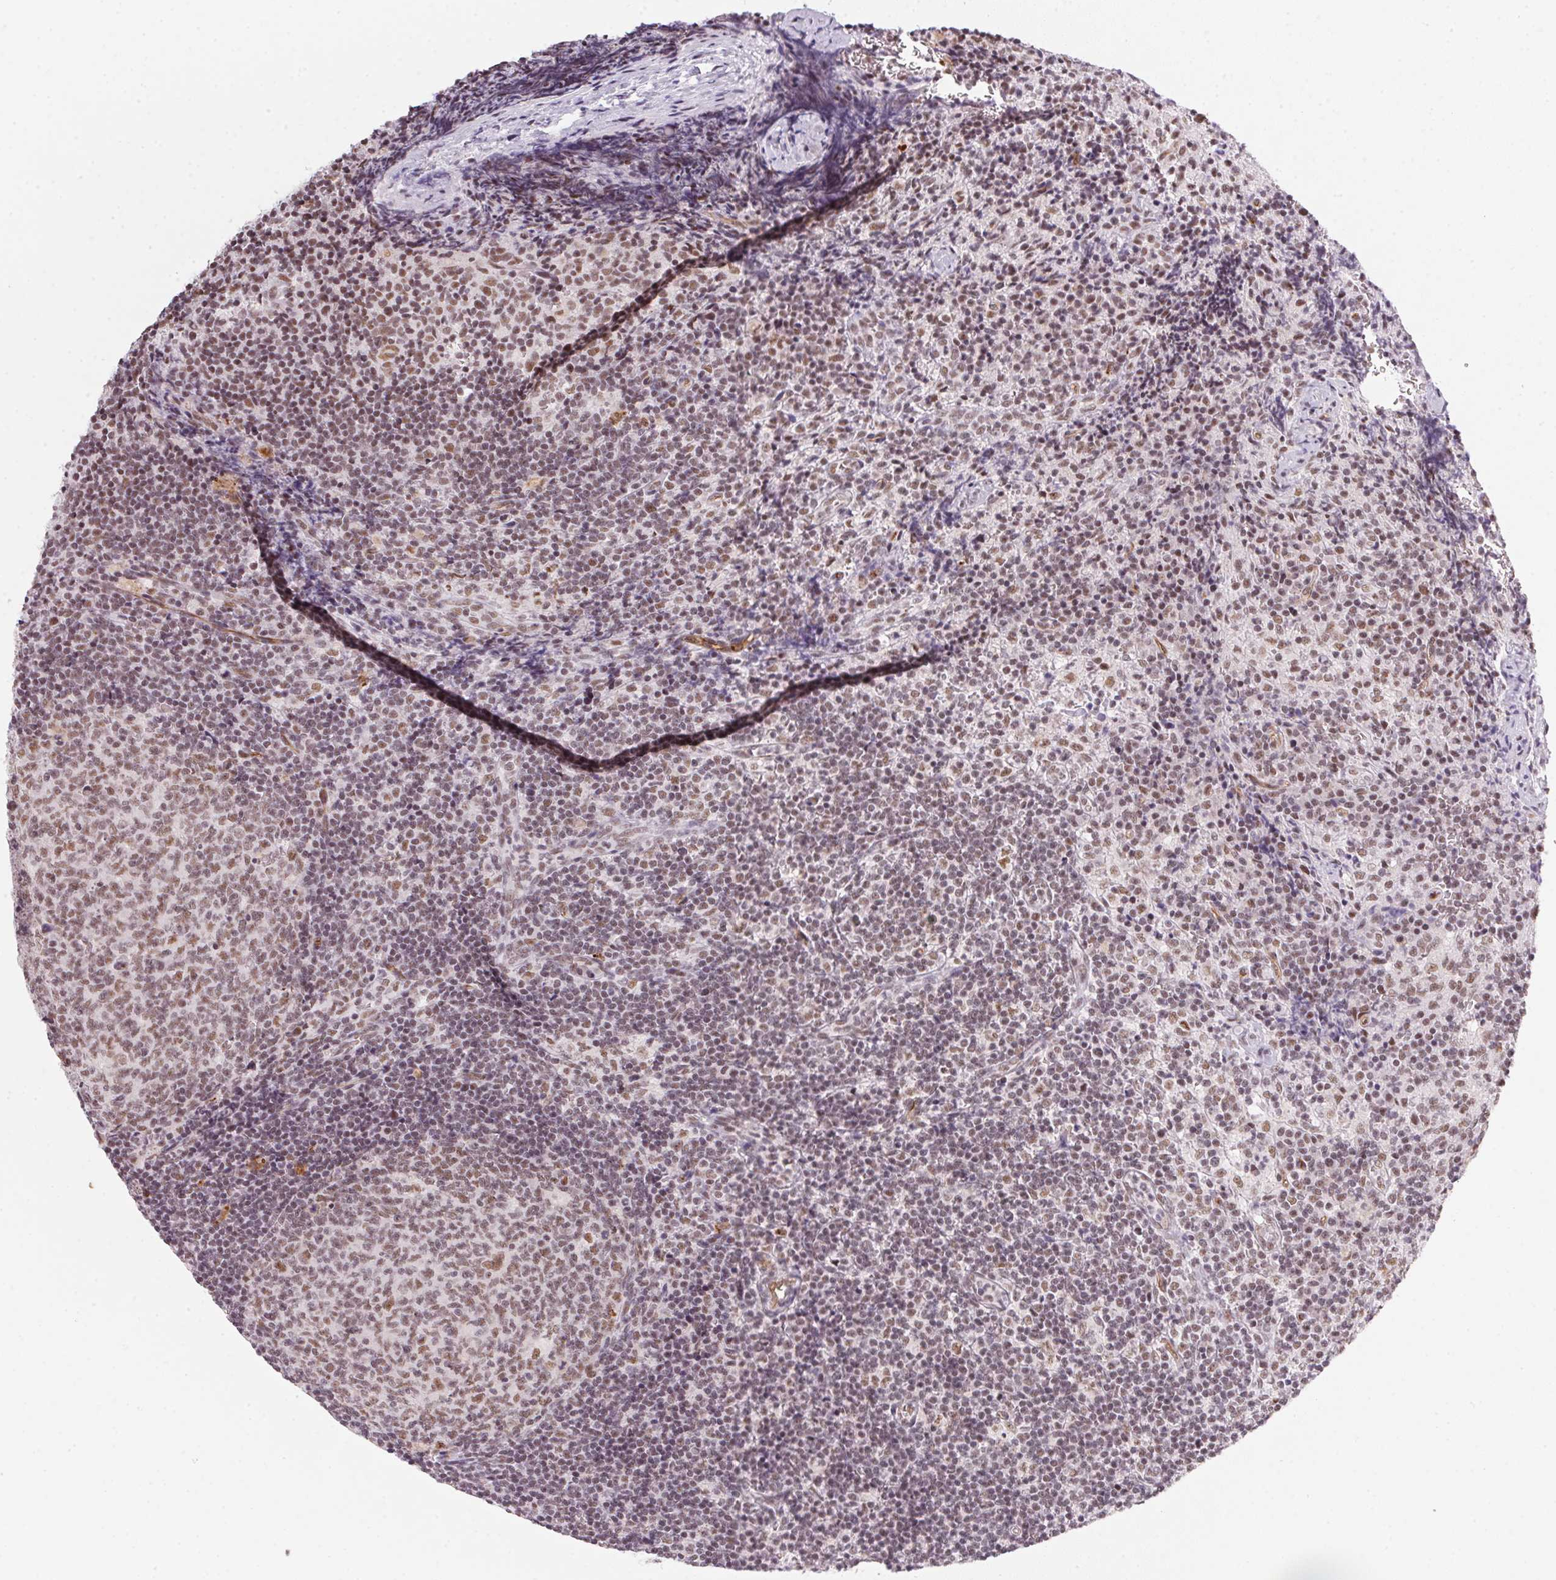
{"staining": {"intensity": "weak", "quantity": ">75%", "location": "nuclear"}, "tissue": "lymph node", "cell_type": "Germinal center cells", "image_type": "normal", "snomed": [{"axis": "morphology", "description": "Normal tissue, NOS"}, {"axis": "topography", "description": "Lymph node"}], "caption": "Protein analysis of unremarkable lymph node exhibits weak nuclear expression in approximately >75% of germinal center cells. The staining was performed using DAB (3,3'-diaminobenzidine), with brown indicating positive protein expression. Nuclei are stained blue with hematoxylin.", "gene": "SRSF7", "patient": {"sex": "male", "age": 67}}